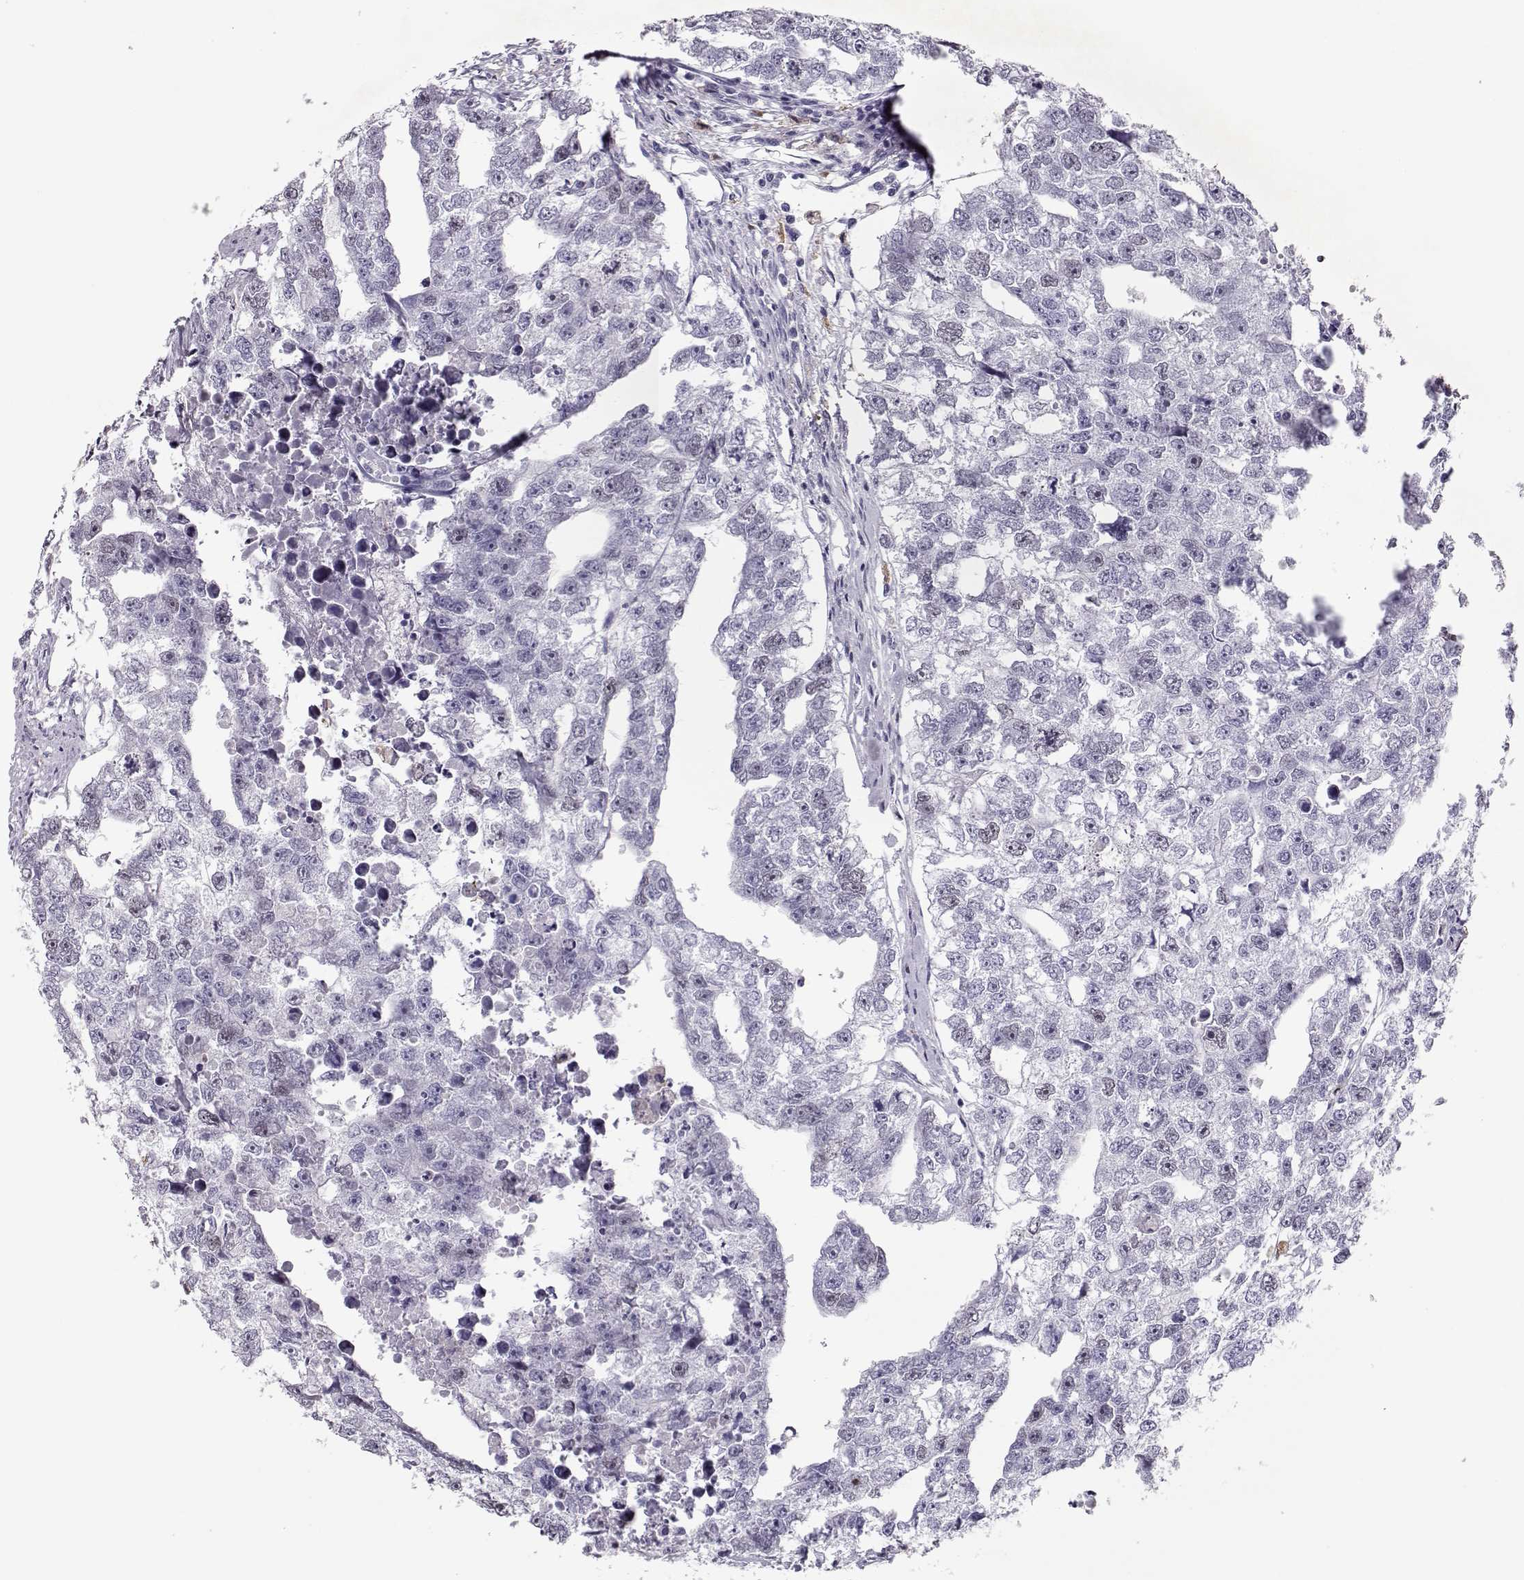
{"staining": {"intensity": "weak", "quantity": "<25%", "location": "nuclear"}, "tissue": "testis cancer", "cell_type": "Tumor cells", "image_type": "cancer", "snomed": [{"axis": "morphology", "description": "Carcinoma, Embryonal, NOS"}, {"axis": "morphology", "description": "Teratoma, malignant, NOS"}, {"axis": "topography", "description": "Testis"}], "caption": "The IHC micrograph has no significant staining in tumor cells of testis cancer (embryonal carcinoma) tissue. The staining was performed using DAB to visualize the protein expression in brown, while the nuclei were stained in blue with hematoxylin (Magnification: 20x).", "gene": "SGO1", "patient": {"sex": "male", "age": 44}}